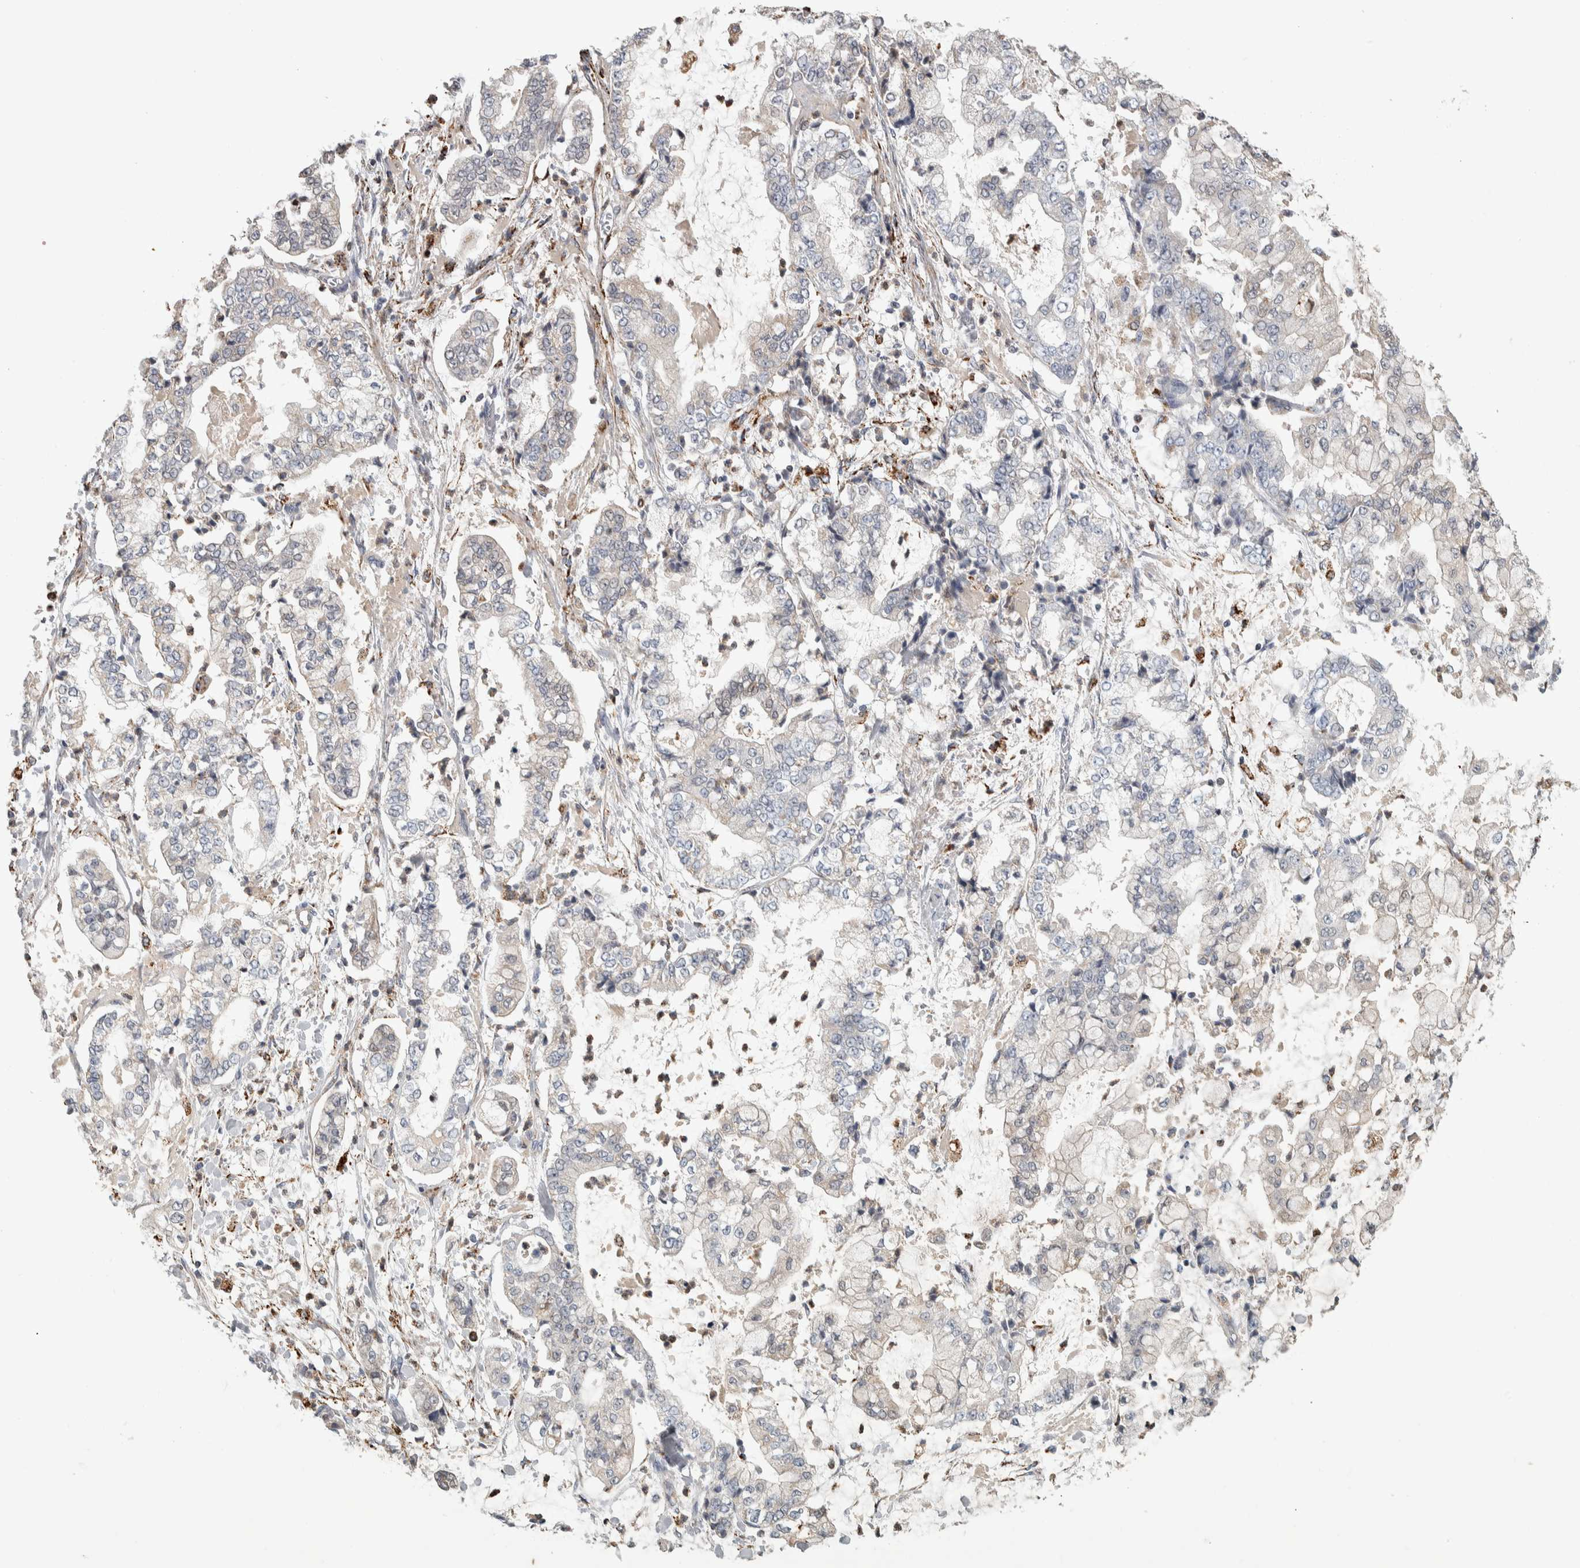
{"staining": {"intensity": "negative", "quantity": "none", "location": "none"}, "tissue": "stomach cancer", "cell_type": "Tumor cells", "image_type": "cancer", "snomed": [{"axis": "morphology", "description": "Adenocarcinoma, NOS"}, {"axis": "topography", "description": "Stomach"}], "caption": "The photomicrograph exhibits no staining of tumor cells in stomach adenocarcinoma. (Stains: DAB (3,3'-diaminobenzidine) immunohistochemistry with hematoxylin counter stain, Microscopy: brightfield microscopy at high magnification).", "gene": "FAM78A", "patient": {"sex": "male", "age": 76}}